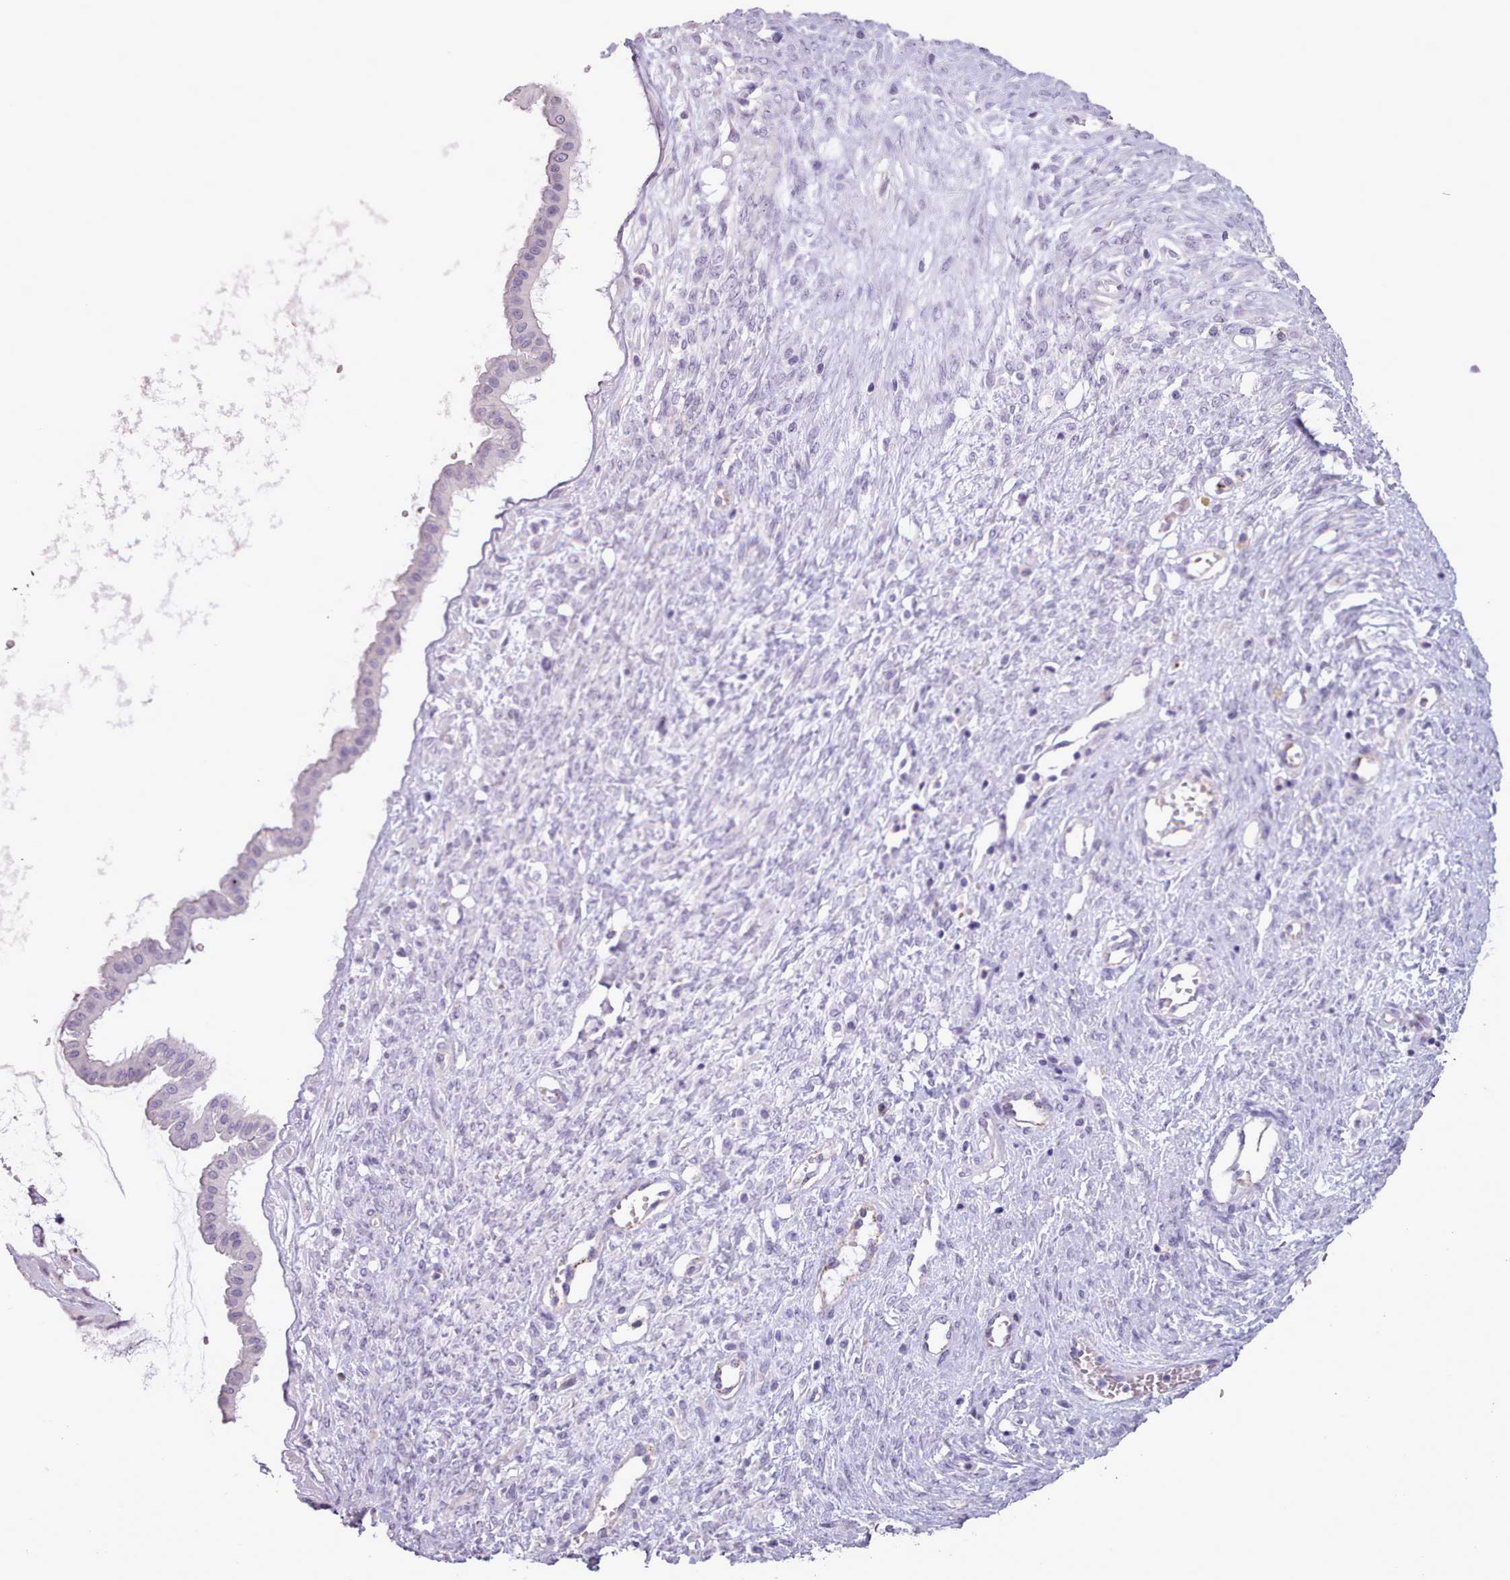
{"staining": {"intensity": "negative", "quantity": "none", "location": "none"}, "tissue": "ovarian cancer", "cell_type": "Tumor cells", "image_type": "cancer", "snomed": [{"axis": "morphology", "description": "Cystadenocarcinoma, mucinous, NOS"}, {"axis": "topography", "description": "Ovary"}], "caption": "The image demonstrates no staining of tumor cells in mucinous cystadenocarcinoma (ovarian).", "gene": "ATRAID", "patient": {"sex": "female", "age": 73}}